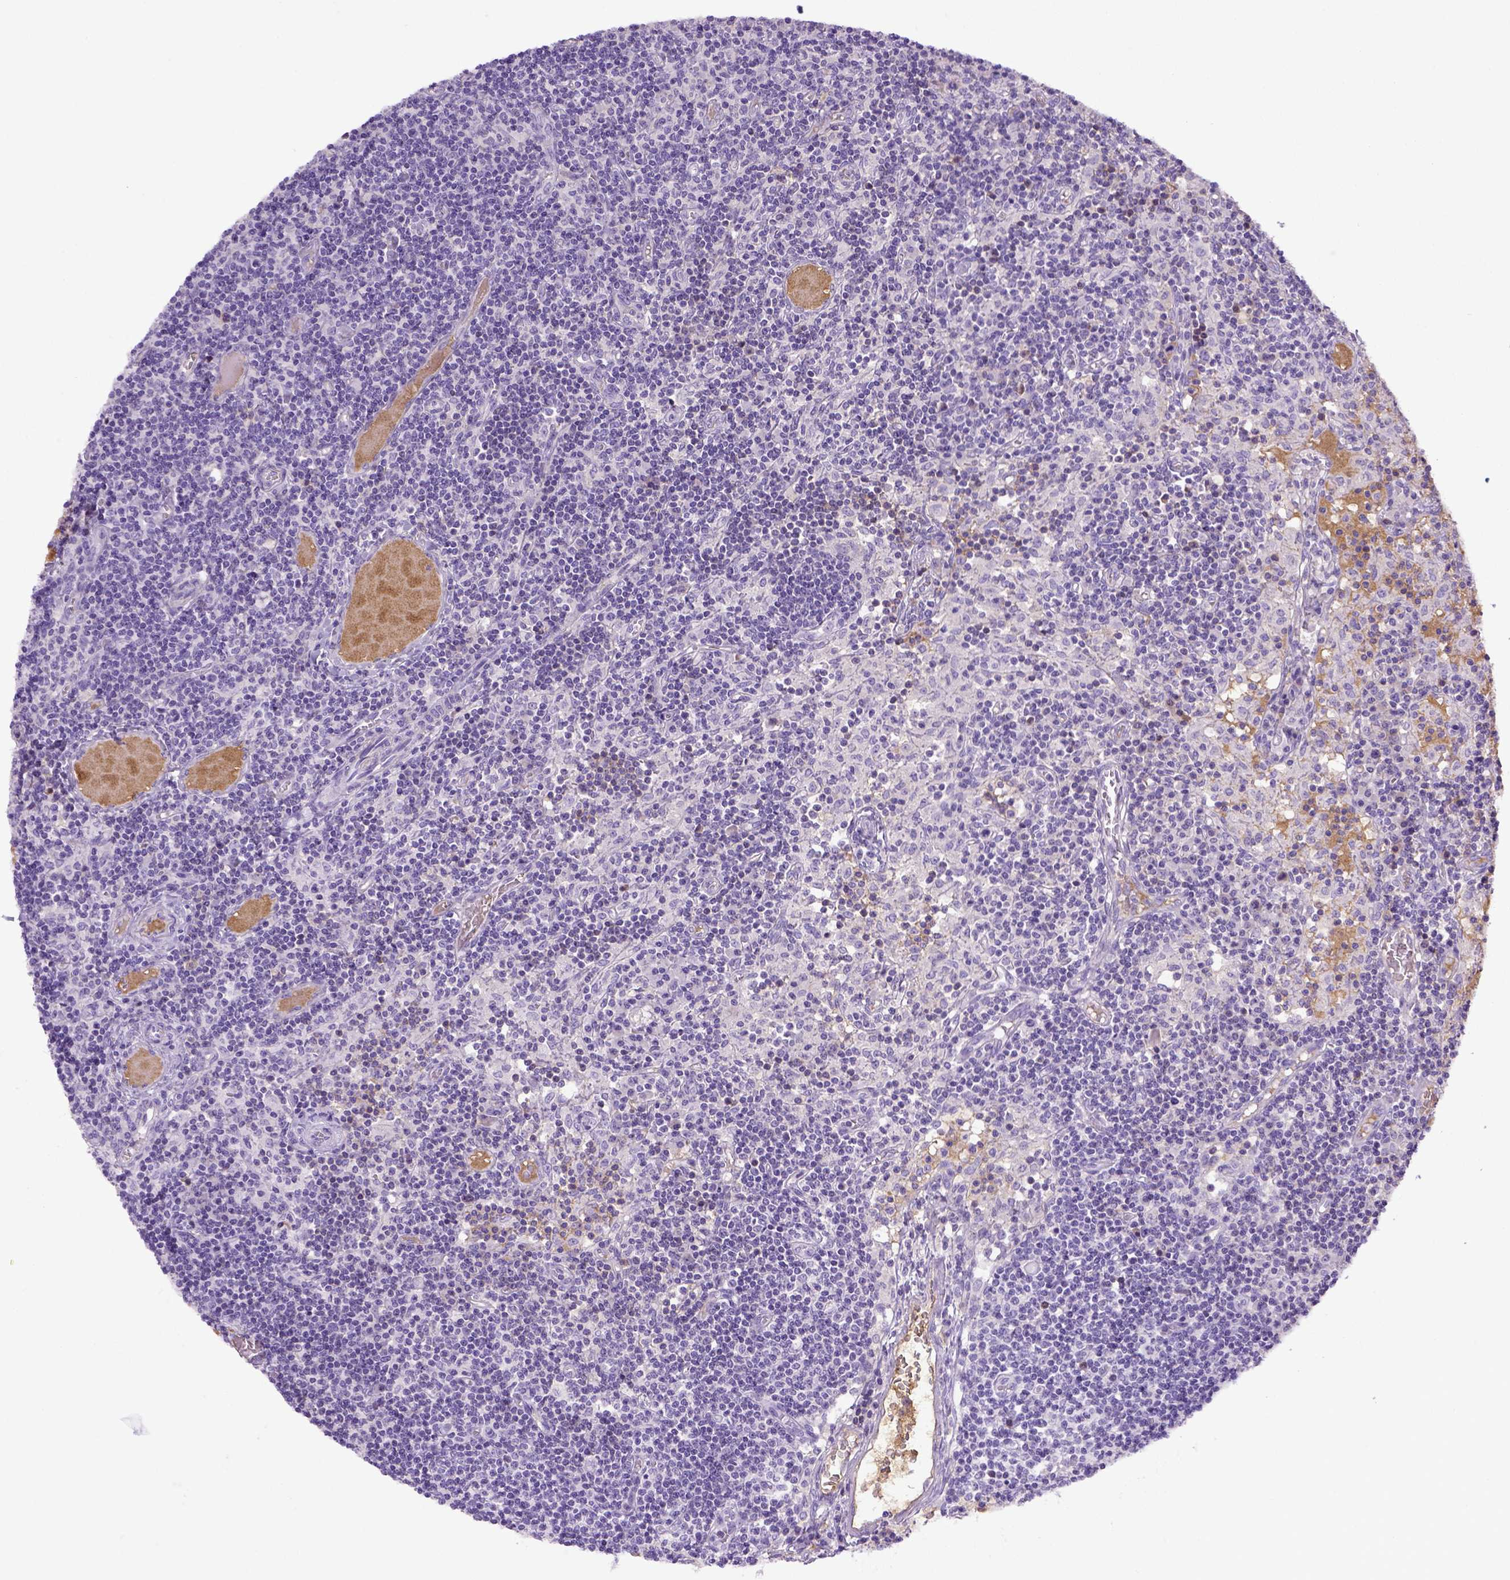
{"staining": {"intensity": "negative", "quantity": "none", "location": "none"}, "tissue": "lymph node", "cell_type": "Germinal center cells", "image_type": "normal", "snomed": [{"axis": "morphology", "description": "Normal tissue, NOS"}, {"axis": "topography", "description": "Lymph node"}], "caption": "Histopathology image shows no significant protein positivity in germinal center cells of unremarkable lymph node. (Immunohistochemistry, brightfield microscopy, high magnification).", "gene": "ITIH4", "patient": {"sex": "female", "age": 72}}